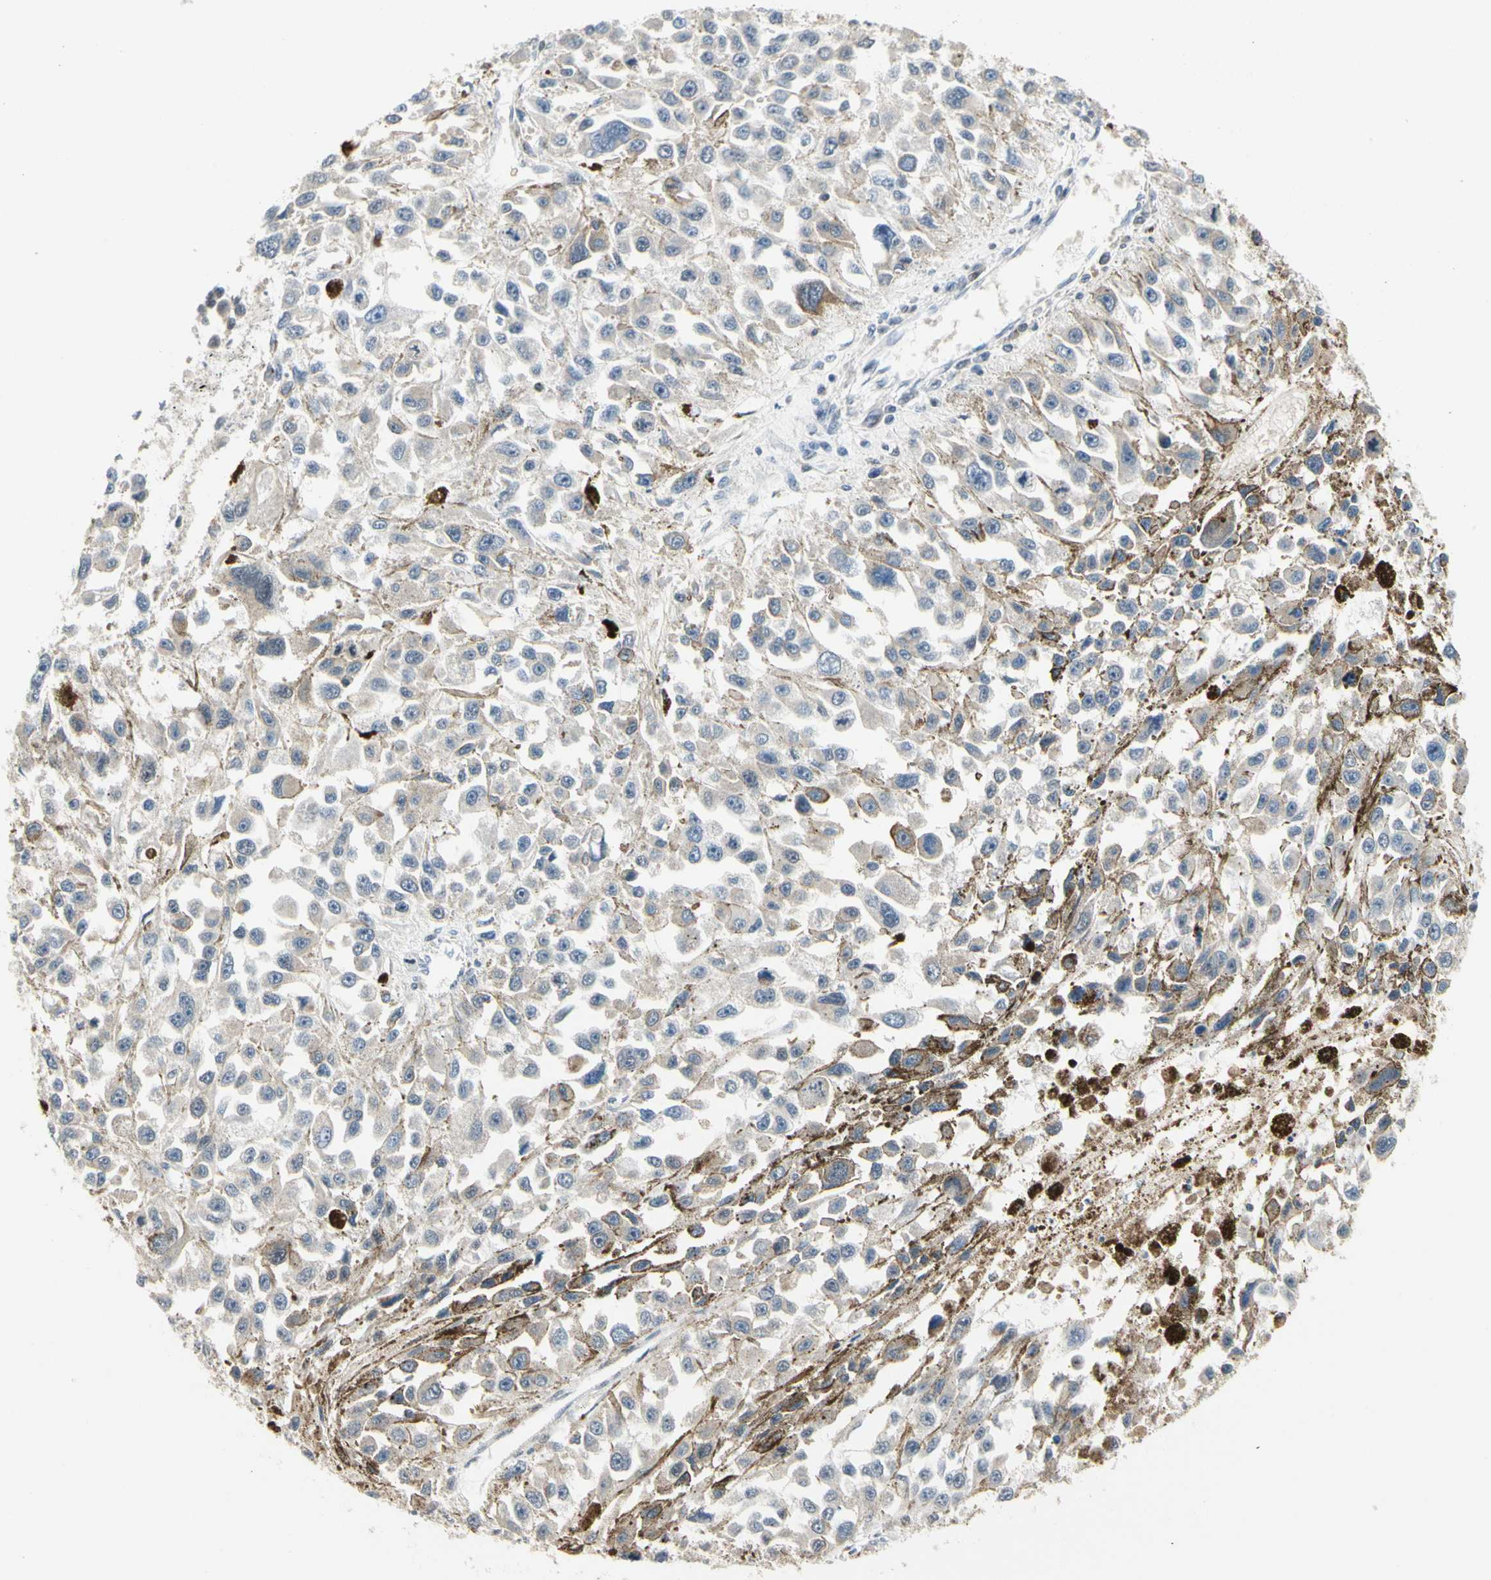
{"staining": {"intensity": "negative", "quantity": "none", "location": "none"}, "tissue": "melanoma", "cell_type": "Tumor cells", "image_type": "cancer", "snomed": [{"axis": "morphology", "description": "Malignant melanoma, Metastatic site"}, {"axis": "topography", "description": "Lymph node"}], "caption": "The histopathology image reveals no staining of tumor cells in malignant melanoma (metastatic site).", "gene": "GREM1", "patient": {"sex": "male", "age": 59}}